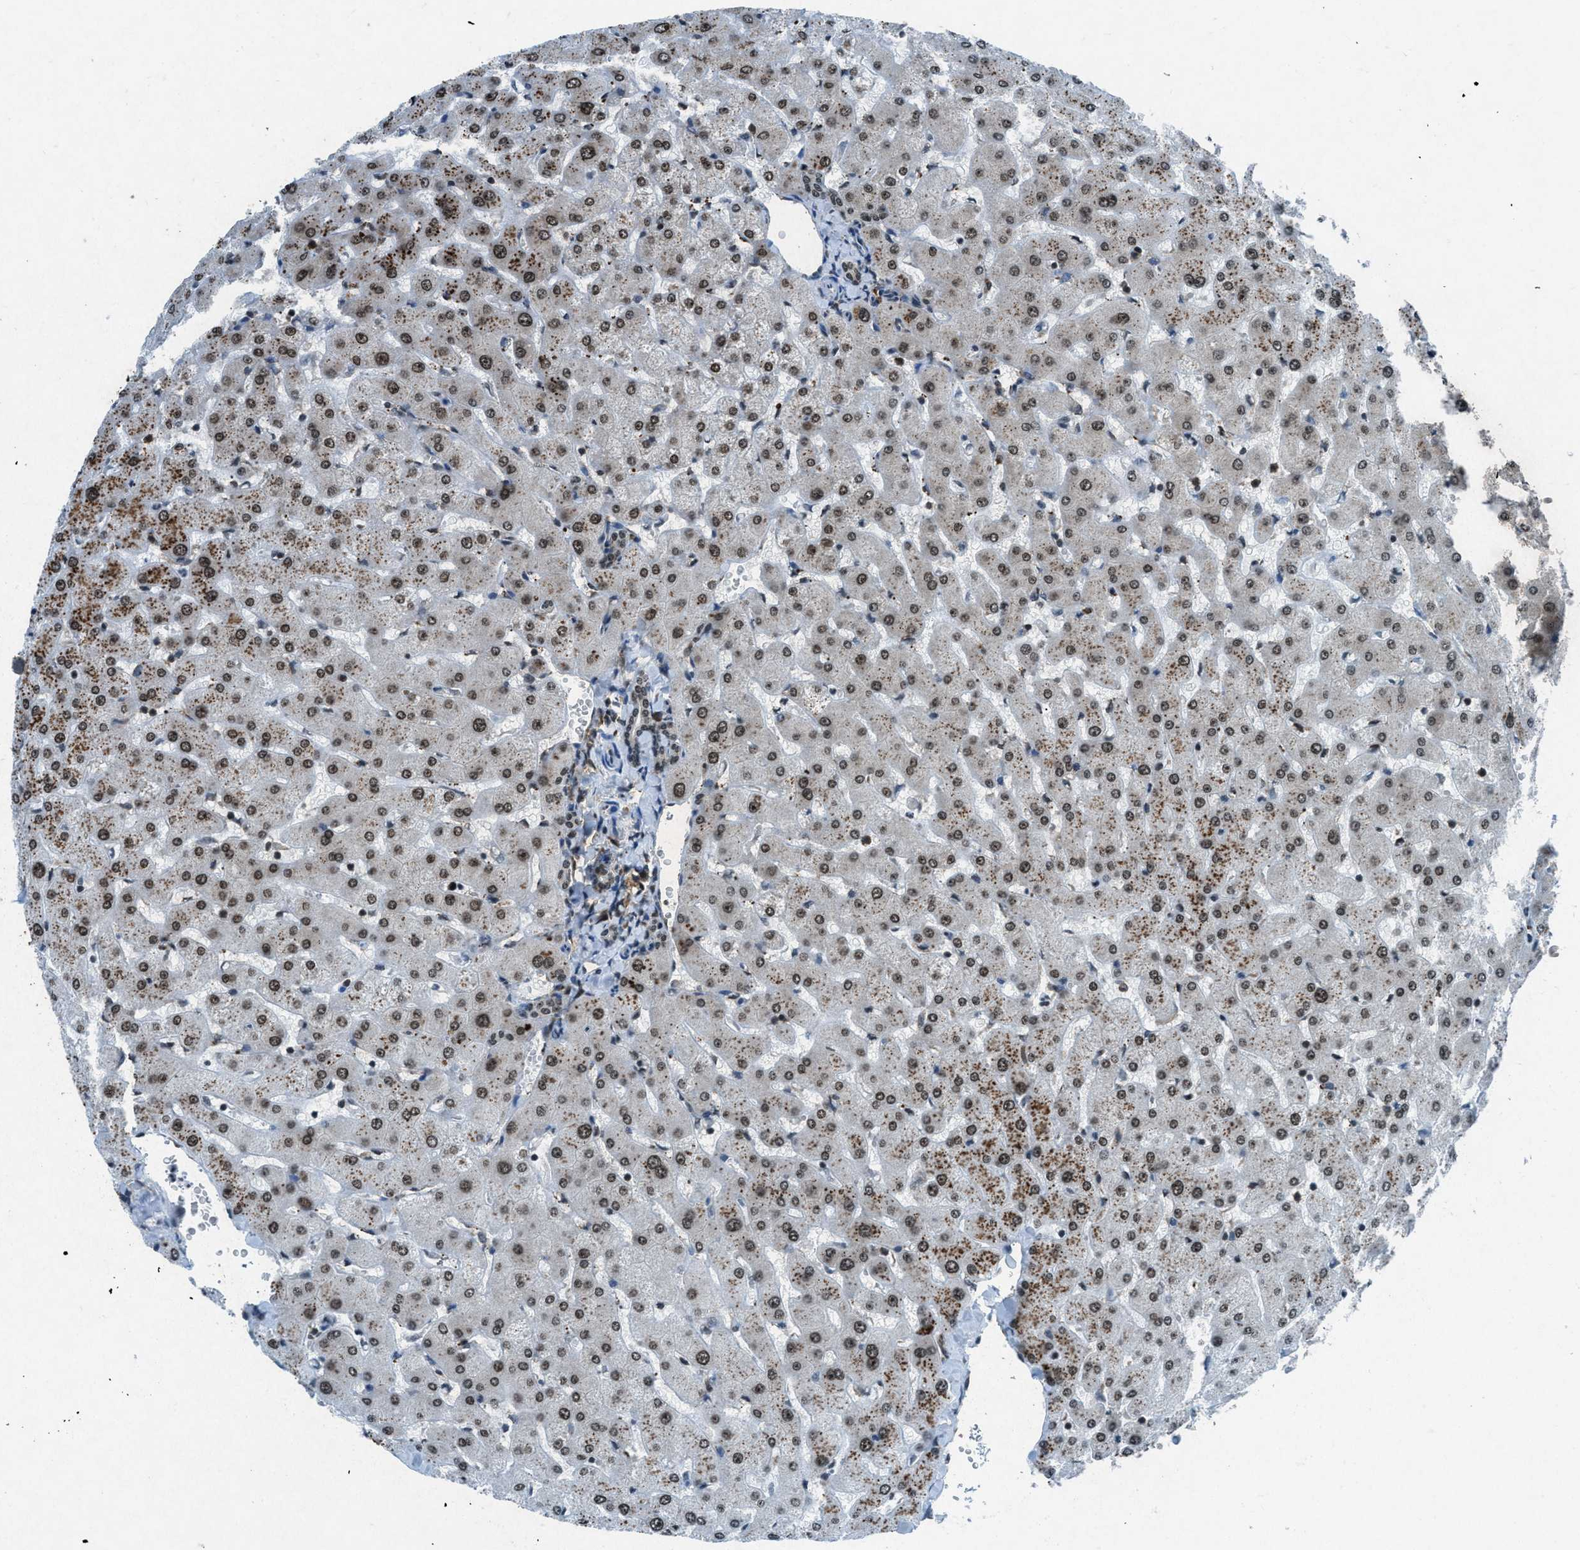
{"staining": {"intensity": "moderate", "quantity": ">75%", "location": "nuclear"}, "tissue": "liver", "cell_type": "Cholangiocytes", "image_type": "normal", "snomed": [{"axis": "morphology", "description": "Normal tissue, NOS"}, {"axis": "topography", "description": "Liver"}], "caption": "Moderate nuclear staining is appreciated in approximately >75% of cholangiocytes in unremarkable liver.", "gene": "NXF1", "patient": {"sex": "female", "age": 63}}